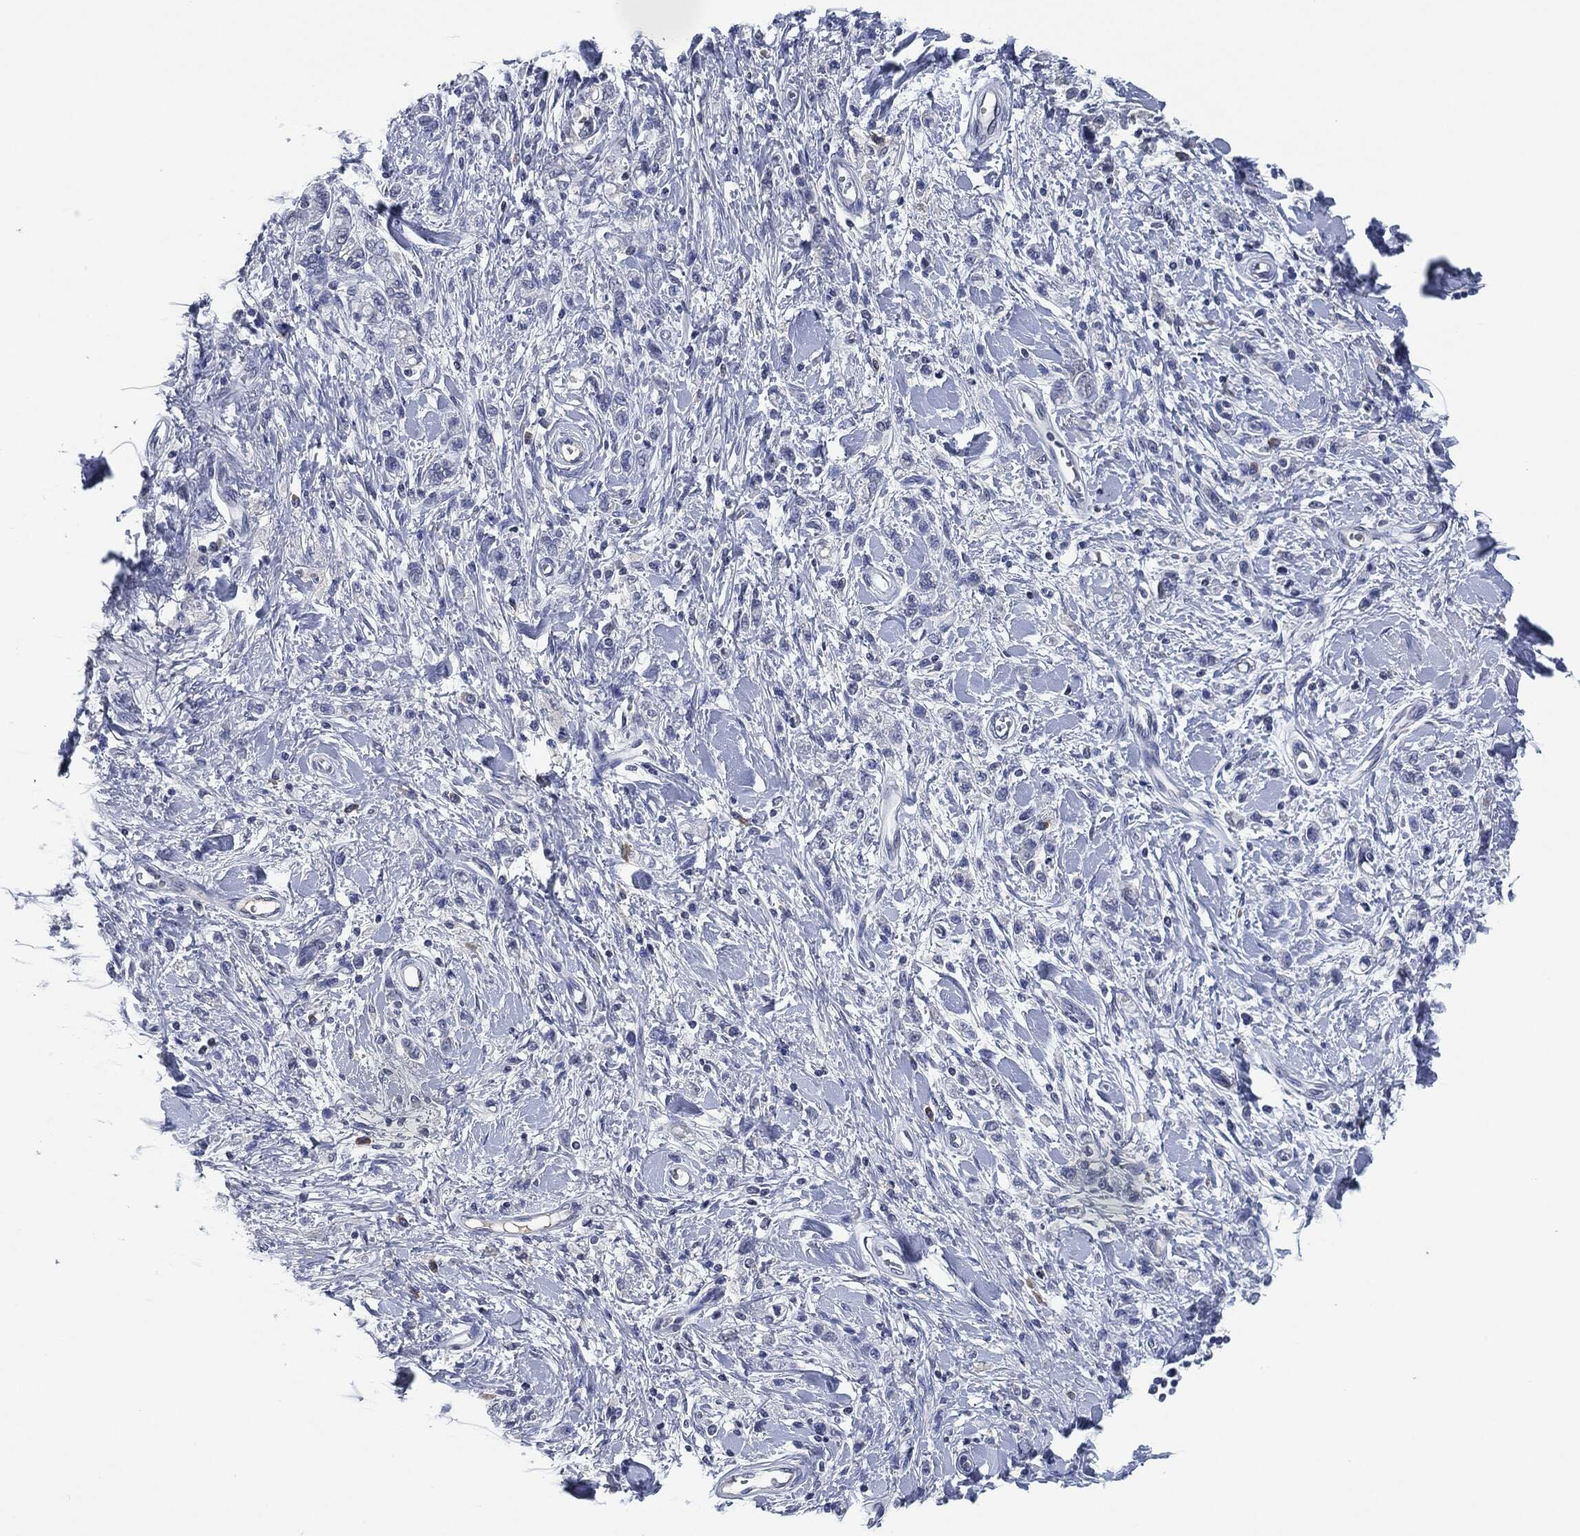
{"staining": {"intensity": "negative", "quantity": "none", "location": "none"}, "tissue": "stomach cancer", "cell_type": "Tumor cells", "image_type": "cancer", "snomed": [{"axis": "morphology", "description": "Adenocarcinoma, NOS"}, {"axis": "topography", "description": "Stomach"}], "caption": "DAB (3,3'-diaminobenzidine) immunohistochemical staining of adenocarcinoma (stomach) demonstrates no significant staining in tumor cells. (IHC, brightfield microscopy, high magnification).", "gene": "IL2RG", "patient": {"sex": "male", "age": 77}}